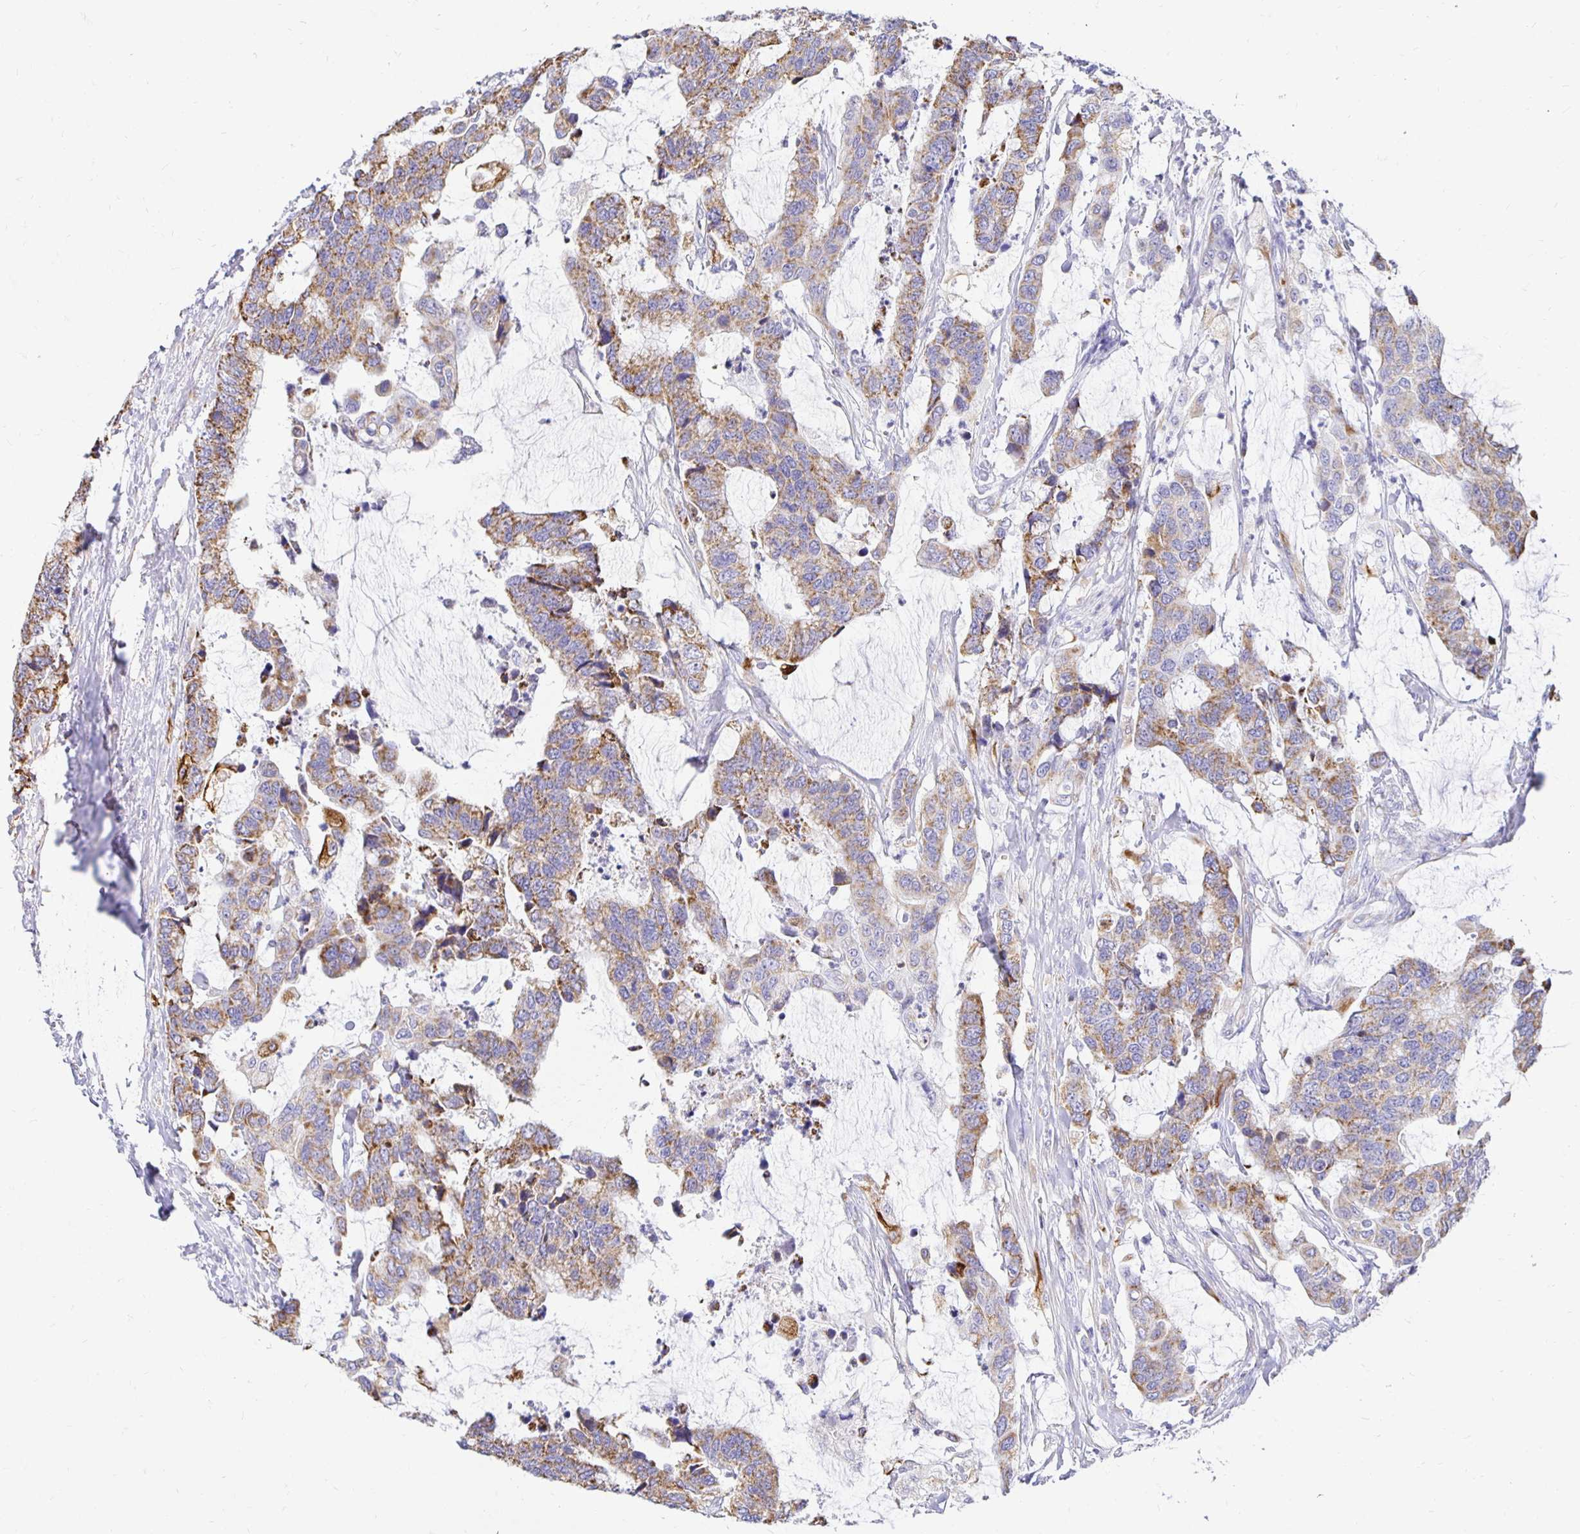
{"staining": {"intensity": "moderate", "quantity": ">75%", "location": "cytoplasmic/membranous"}, "tissue": "colorectal cancer", "cell_type": "Tumor cells", "image_type": "cancer", "snomed": [{"axis": "morphology", "description": "Adenocarcinoma, NOS"}, {"axis": "topography", "description": "Rectum"}], "caption": "Immunohistochemical staining of colorectal cancer reveals medium levels of moderate cytoplasmic/membranous positivity in about >75% of tumor cells. (DAB IHC, brown staining for protein, blue staining for nuclei).", "gene": "PLAAT2", "patient": {"sex": "female", "age": 59}}